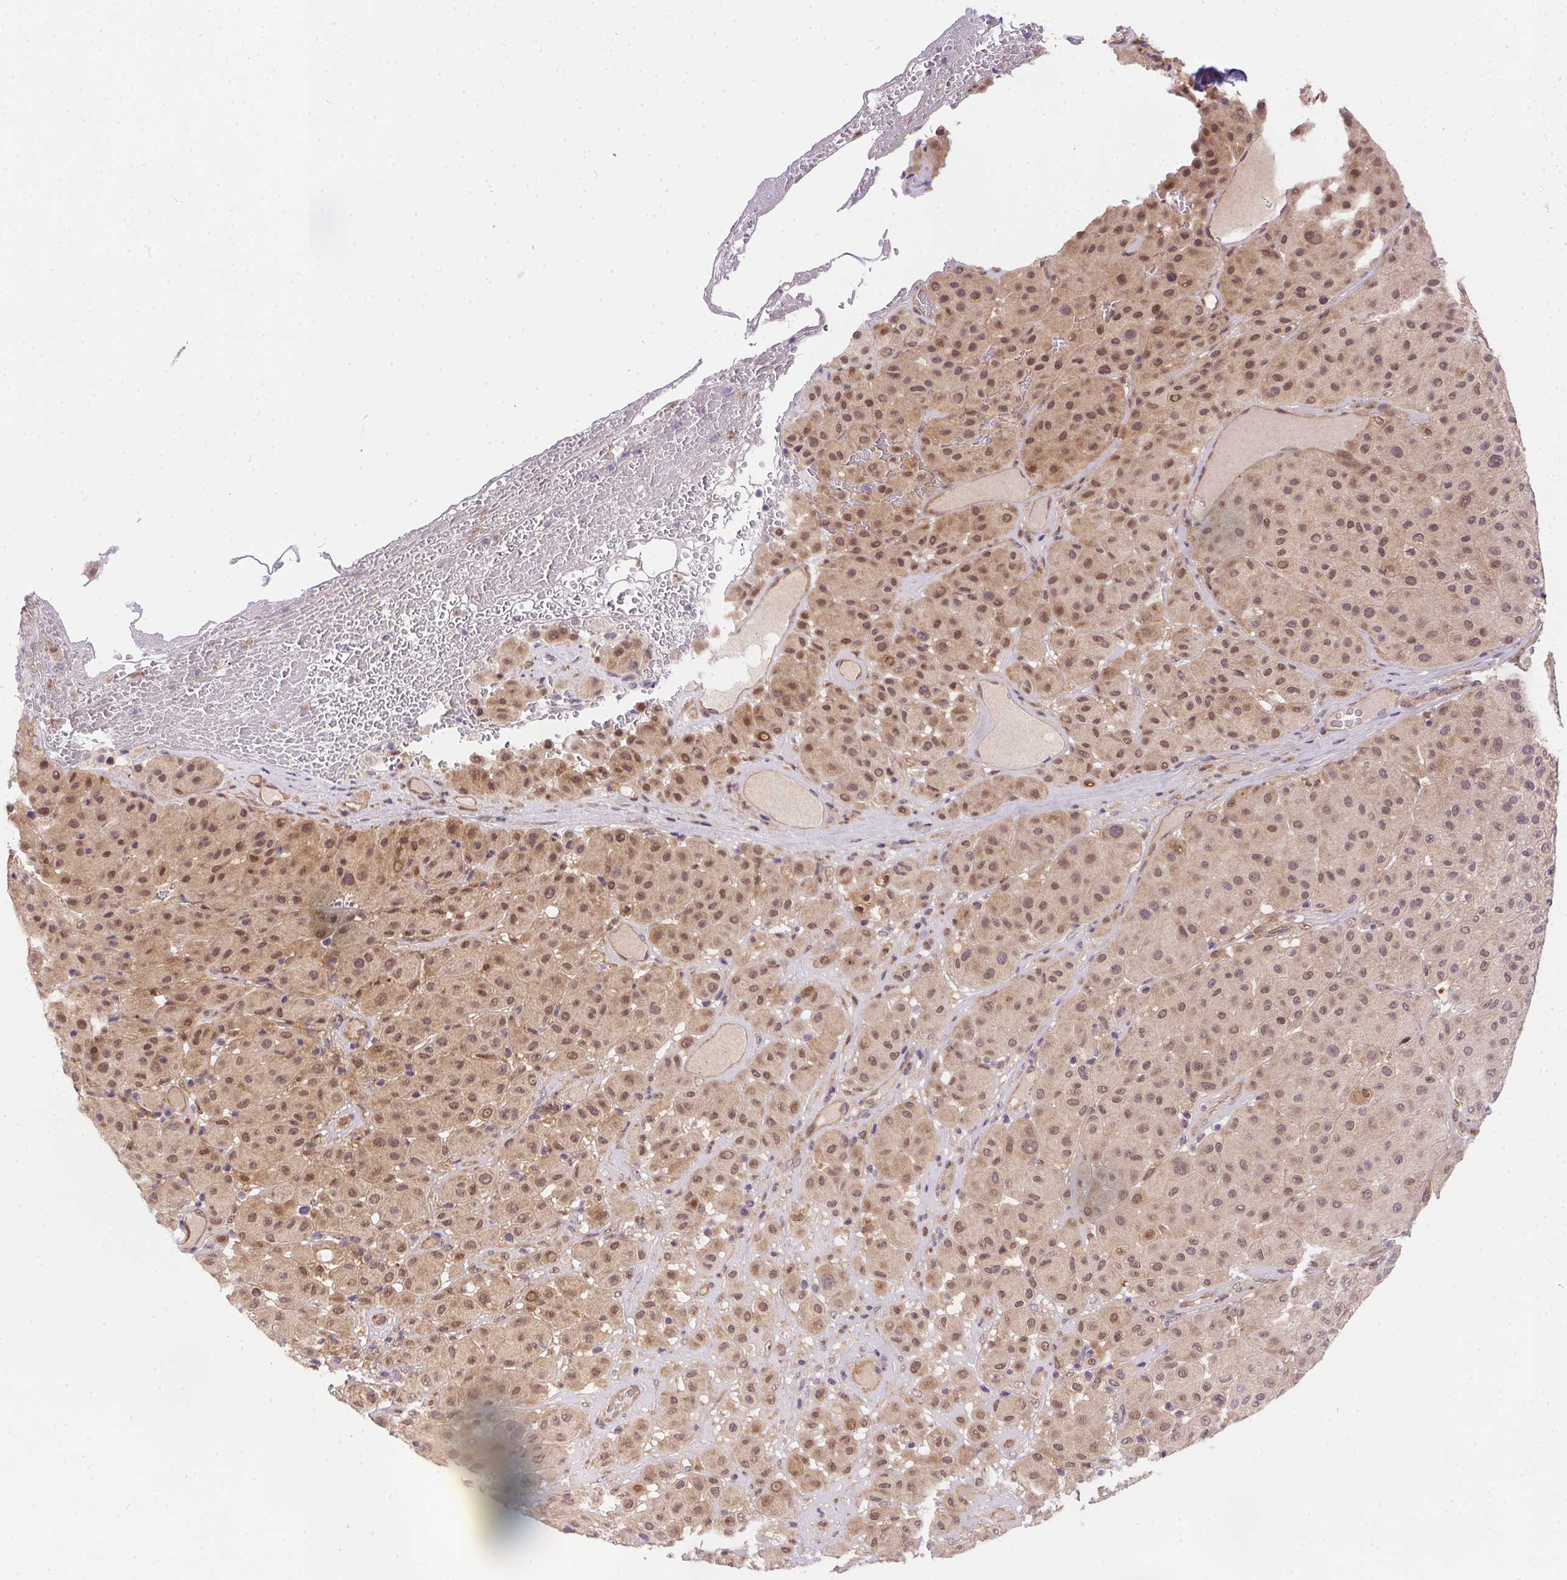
{"staining": {"intensity": "moderate", "quantity": ">75%", "location": "nuclear"}, "tissue": "melanoma", "cell_type": "Tumor cells", "image_type": "cancer", "snomed": [{"axis": "morphology", "description": "Malignant melanoma, Metastatic site"}, {"axis": "topography", "description": "Smooth muscle"}], "caption": "The micrograph exhibits staining of malignant melanoma (metastatic site), revealing moderate nuclear protein expression (brown color) within tumor cells.", "gene": "NUDT16", "patient": {"sex": "male", "age": 41}}